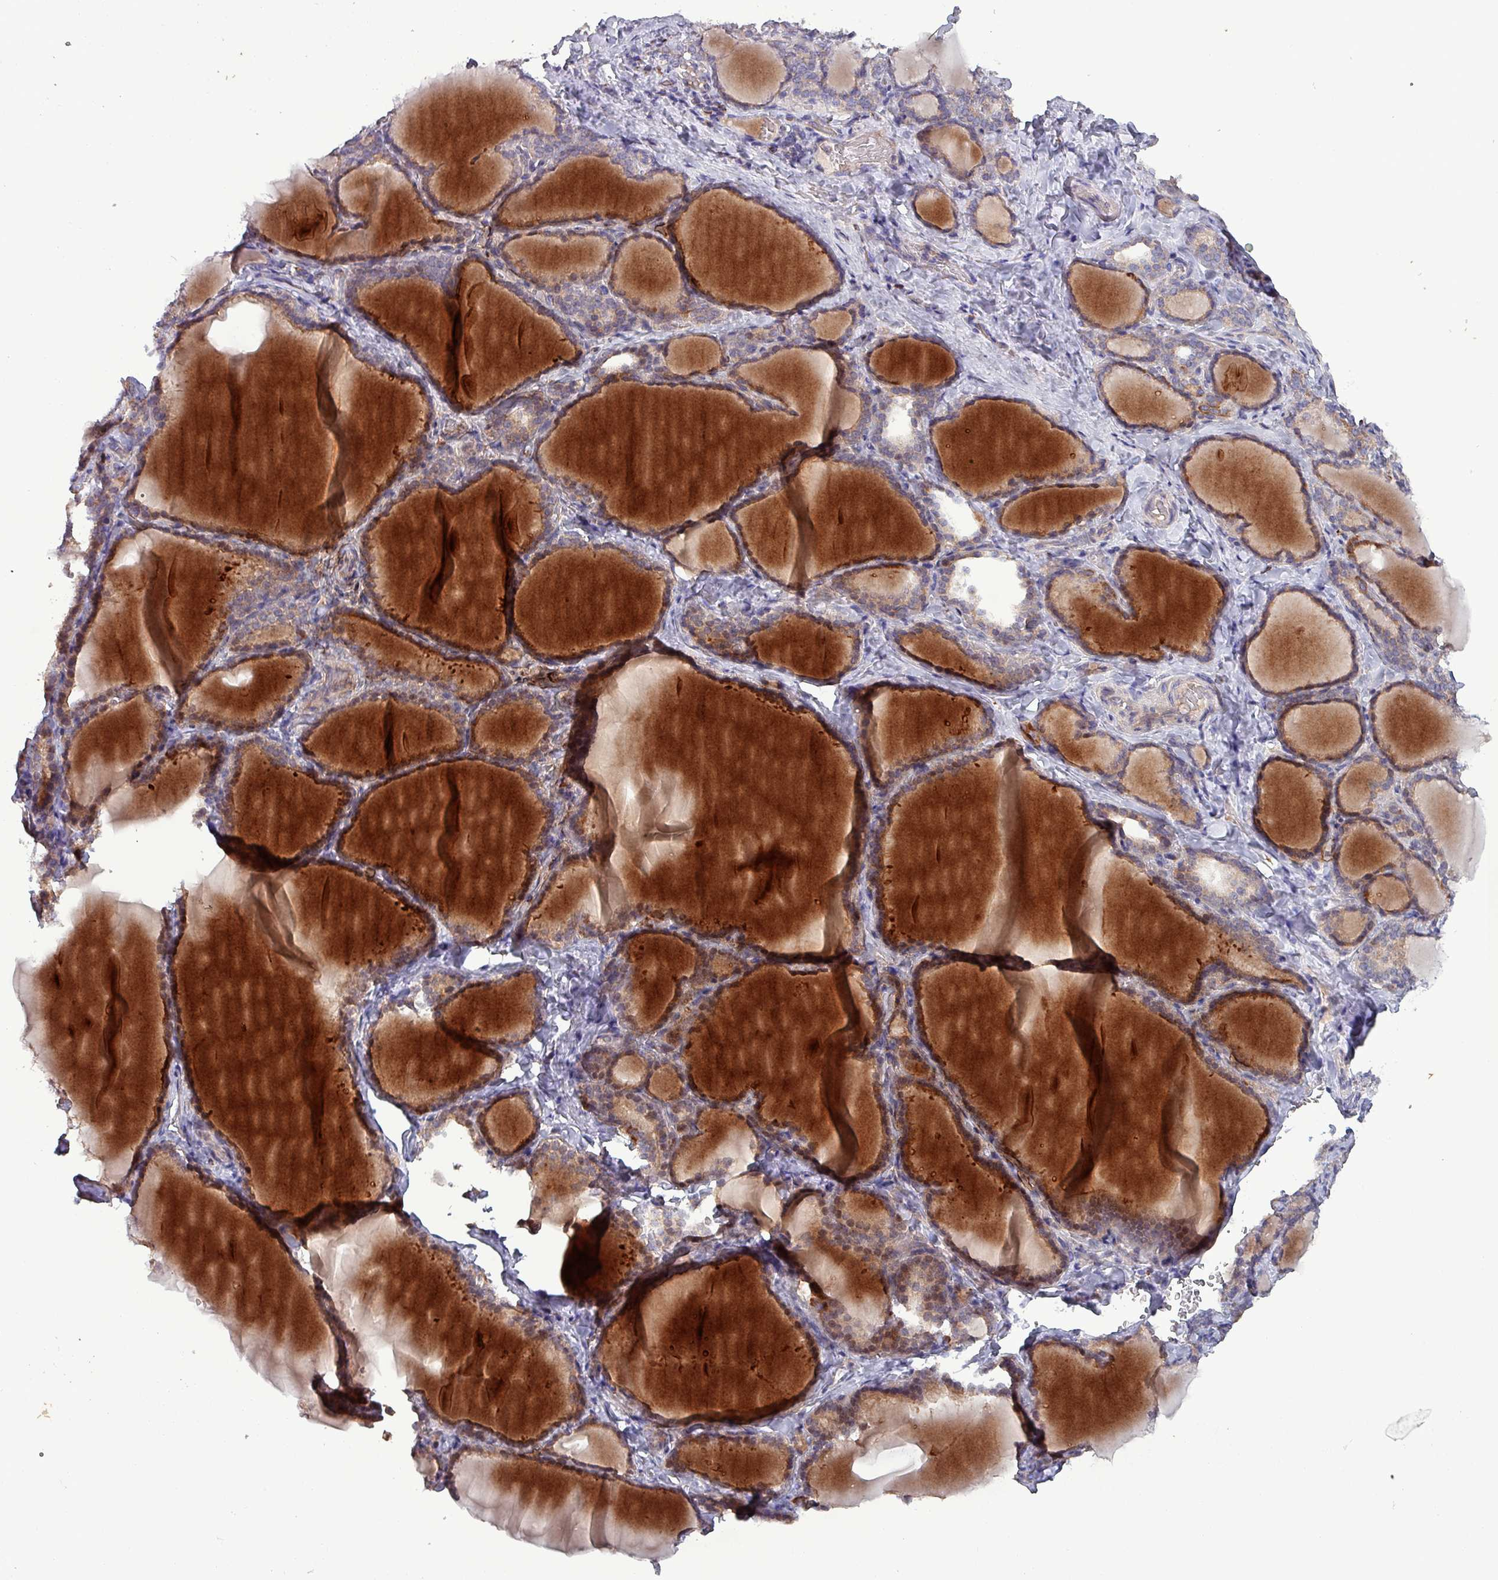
{"staining": {"intensity": "moderate", "quantity": ">75%", "location": "cytoplasmic/membranous"}, "tissue": "thyroid gland", "cell_type": "Glandular cells", "image_type": "normal", "snomed": [{"axis": "morphology", "description": "Normal tissue, NOS"}, {"axis": "topography", "description": "Thyroid gland"}], "caption": "Immunohistochemical staining of benign human thyroid gland demonstrates moderate cytoplasmic/membranous protein positivity in about >75% of glandular cells. The protein is stained brown, and the nuclei are stained in blue (DAB IHC with brightfield microscopy, high magnification).", "gene": "ZNF322", "patient": {"sex": "female", "age": 31}}